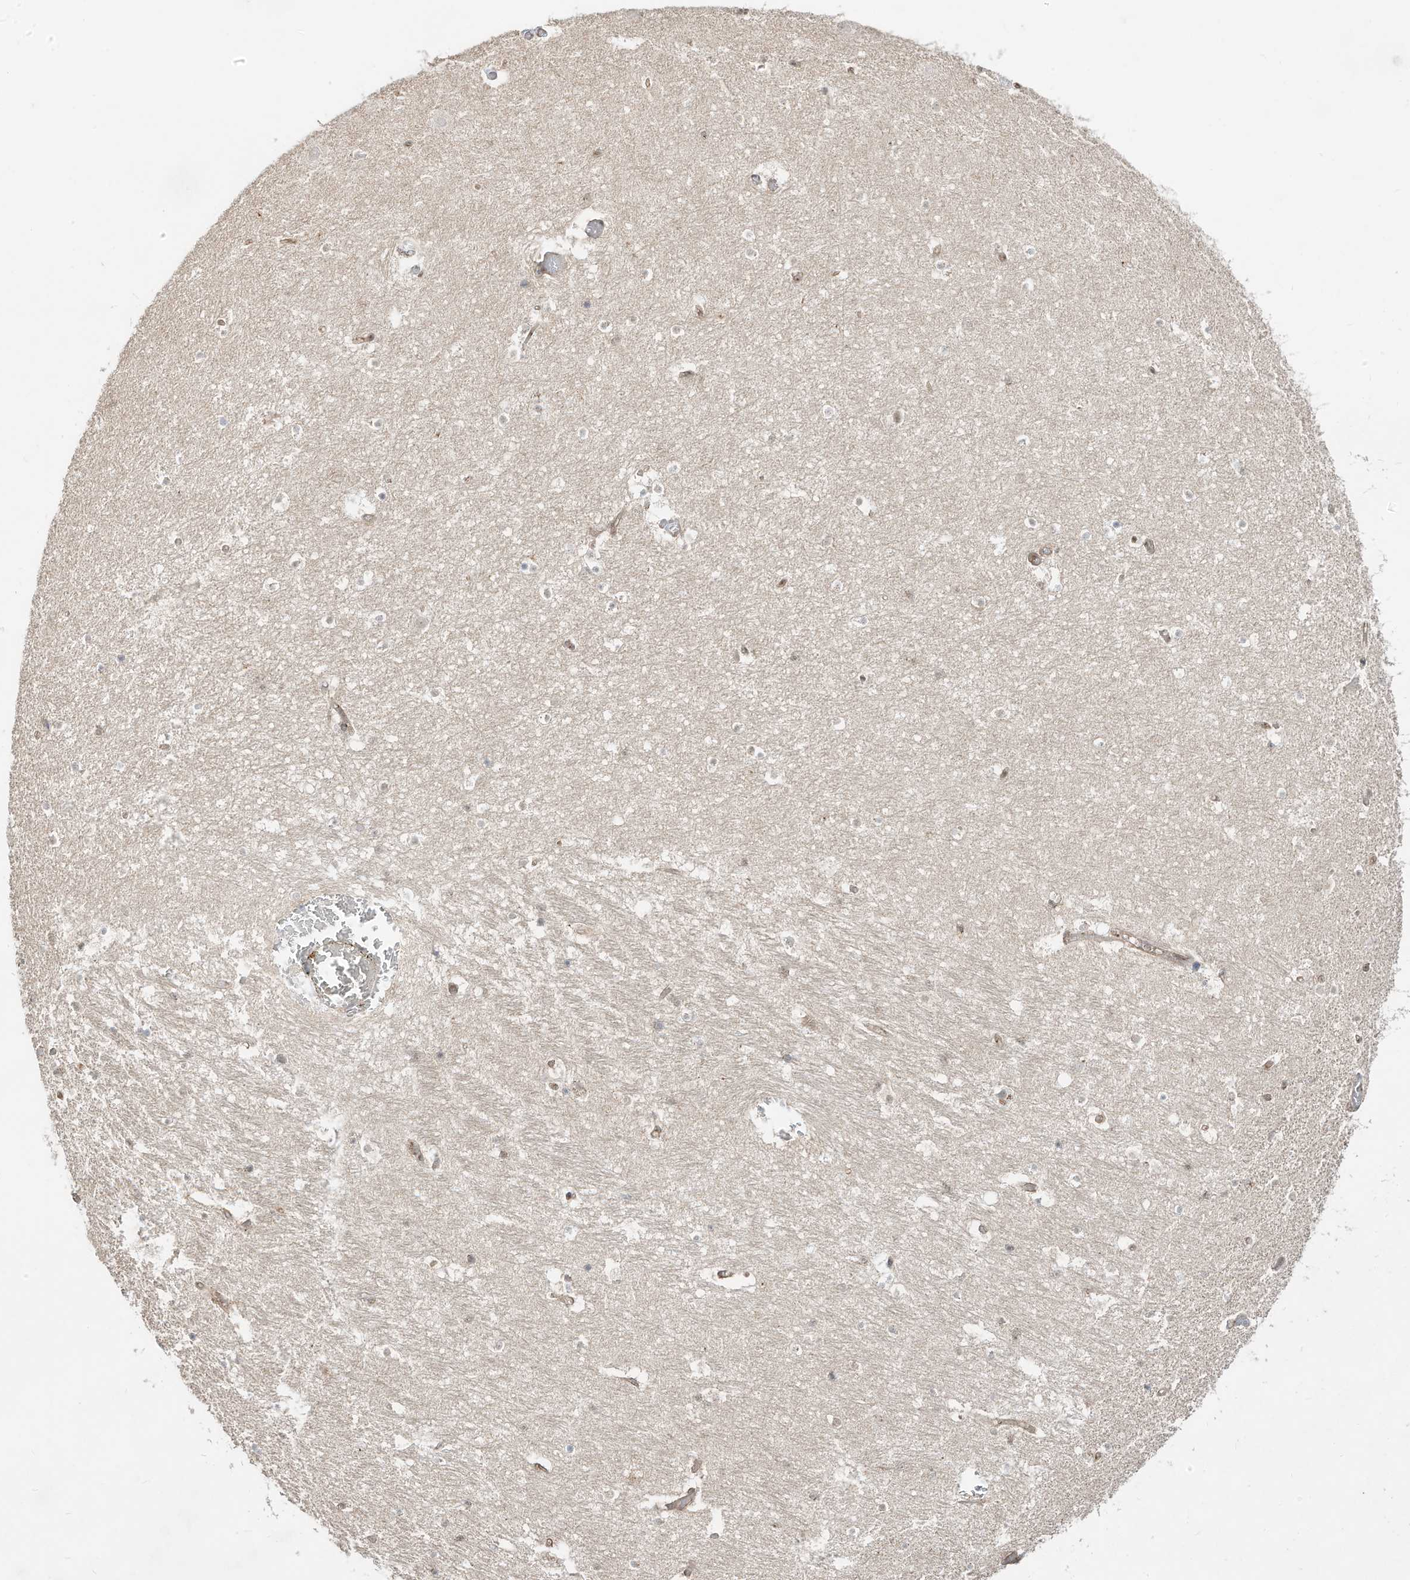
{"staining": {"intensity": "weak", "quantity": "25%-75%", "location": "cytoplasmic/membranous"}, "tissue": "hippocampus", "cell_type": "Glial cells", "image_type": "normal", "snomed": [{"axis": "morphology", "description": "Normal tissue, NOS"}, {"axis": "topography", "description": "Hippocampus"}], "caption": "This micrograph demonstrates IHC staining of unremarkable hippocampus, with low weak cytoplasmic/membranous positivity in about 25%-75% of glial cells.", "gene": "CUX1", "patient": {"sex": "female", "age": 52}}